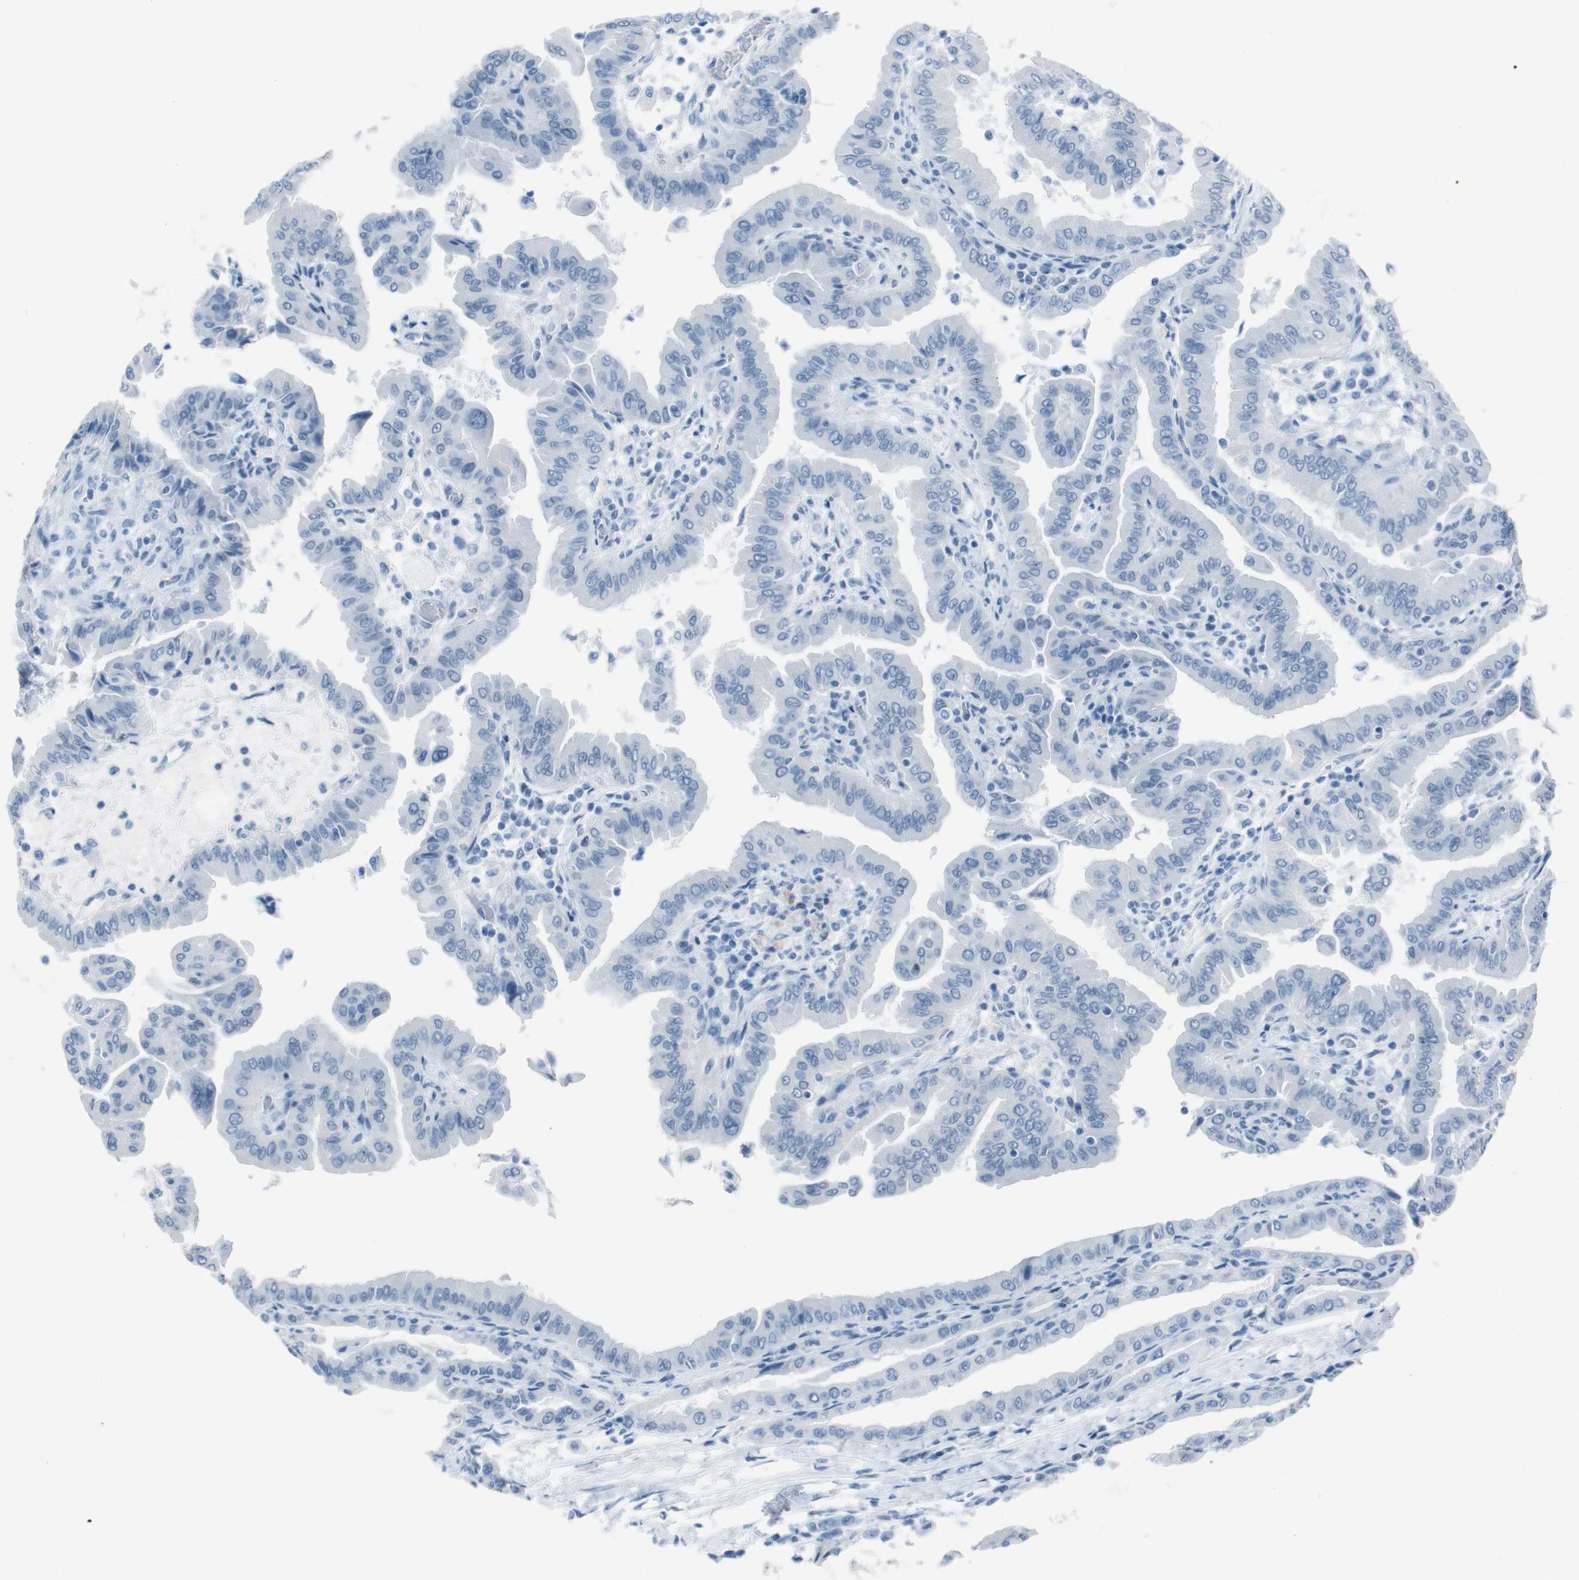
{"staining": {"intensity": "negative", "quantity": "none", "location": "none"}, "tissue": "thyroid cancer", "cell_type": "Tumor cells", "image_type": "cancer", "snomed": [{"axis": "morphology", "description": "Papillary adenocarcinoma, NOS"}, {"axis": "topography", "description": "Thyroid gland"}], "caption": "High power microscopy image of an immunohistochemistry (IHC) photomicrograph of papillary adenocarcinoma (thyroid), revealing no significant staining in tumor cells.", "gene": "TMEM207", "patient": {"sex": "male", "age": 33}}